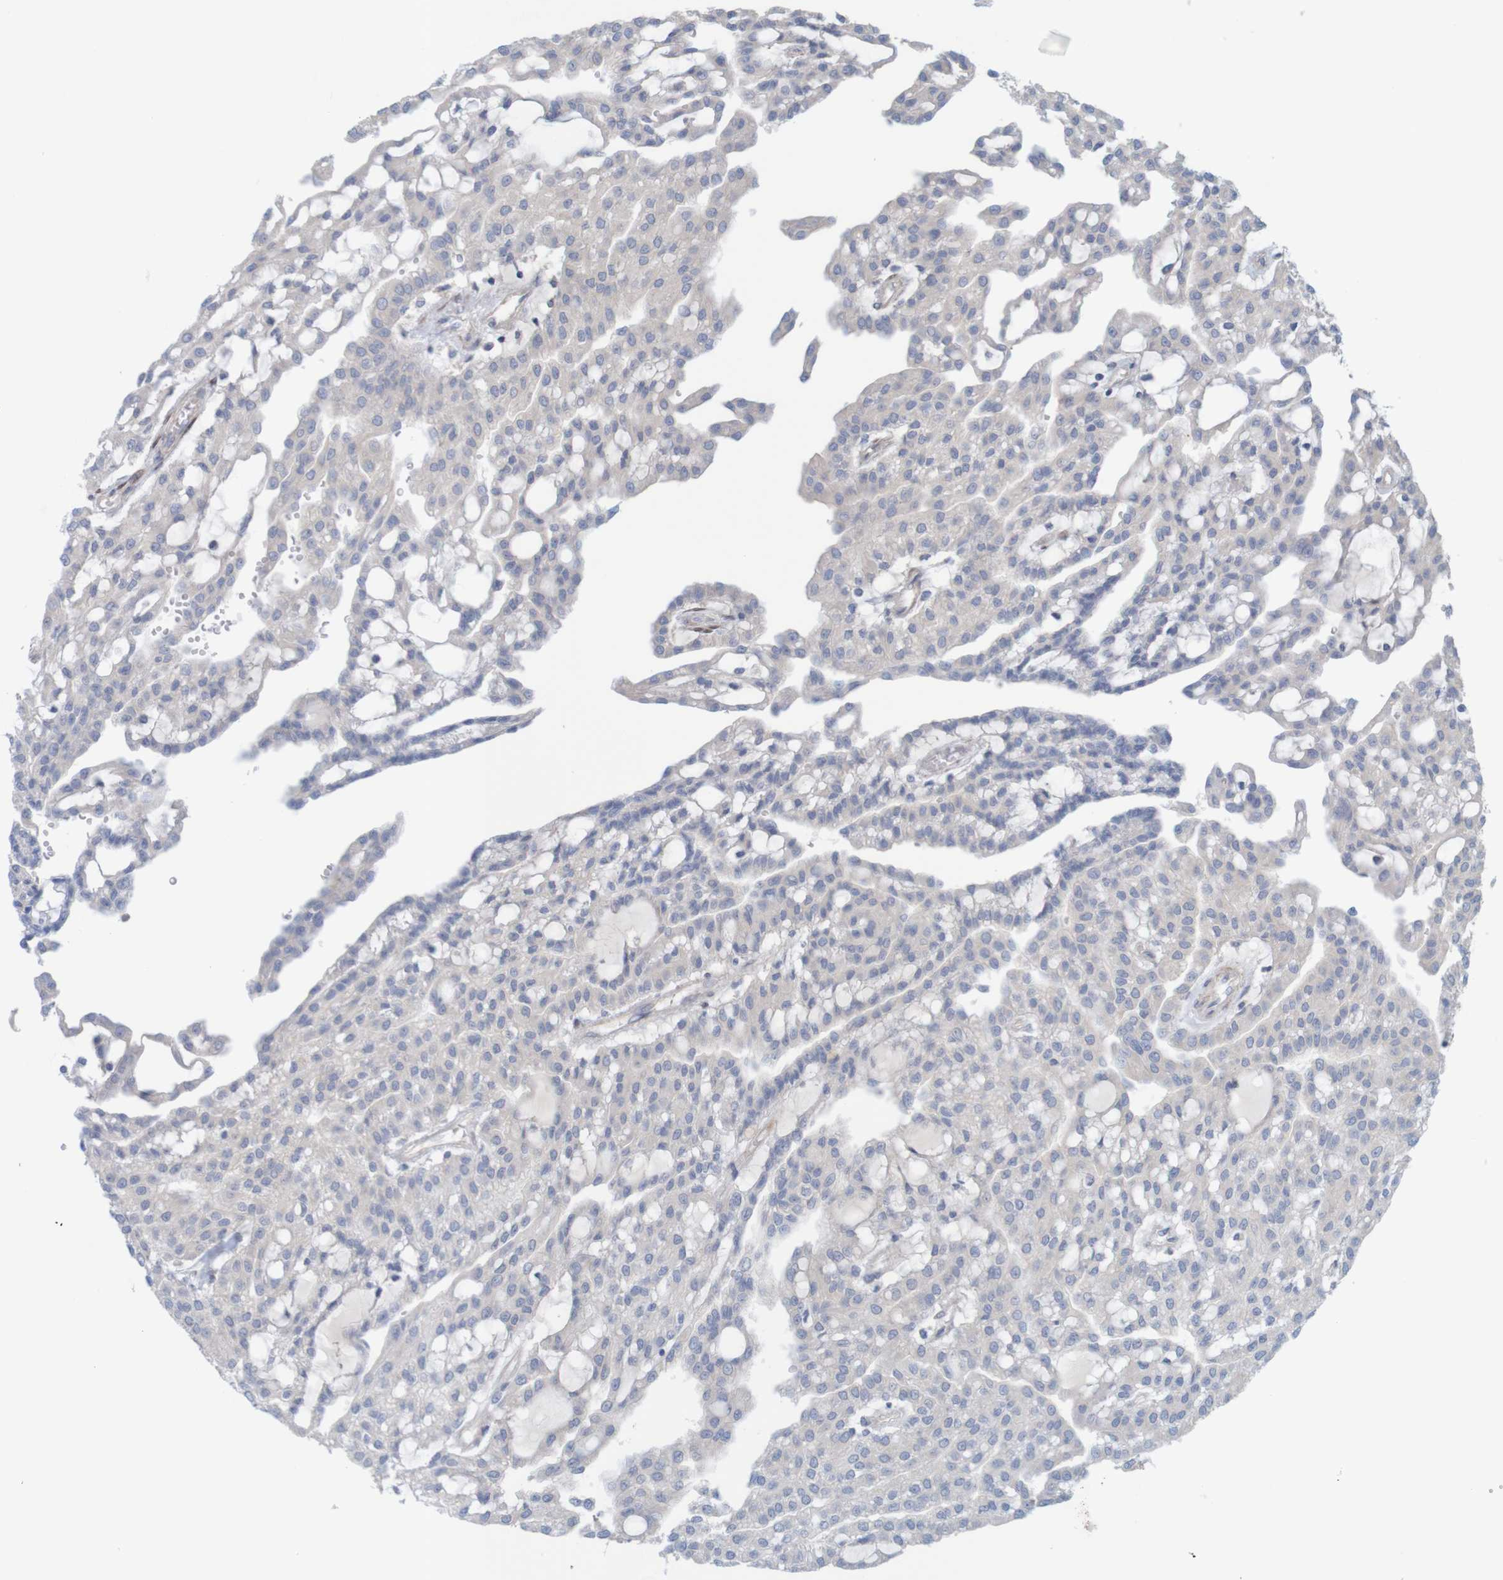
{"staining": {"intensity": "negative", "quantity": "none", "location": "none"}, "tissue": "renal cancer", "cell_type": "Tumor cells", "image_type": "cancer", "snomed": [{"axis": "morphology", "description": "Adenocarcinoma, NOS"}, {"axis": "topography", "description": "Kidney"}], "caption": "Adenocarcinoma (renal) was stained to show a protein in brown. There is no significant positivity in tumor cells. (DAB immunohistochemistry (IHC) visualized using brightfield microscopy, high magnification).", "gene": "KRT23", "patient": {"sex": "male", "age": 63}}